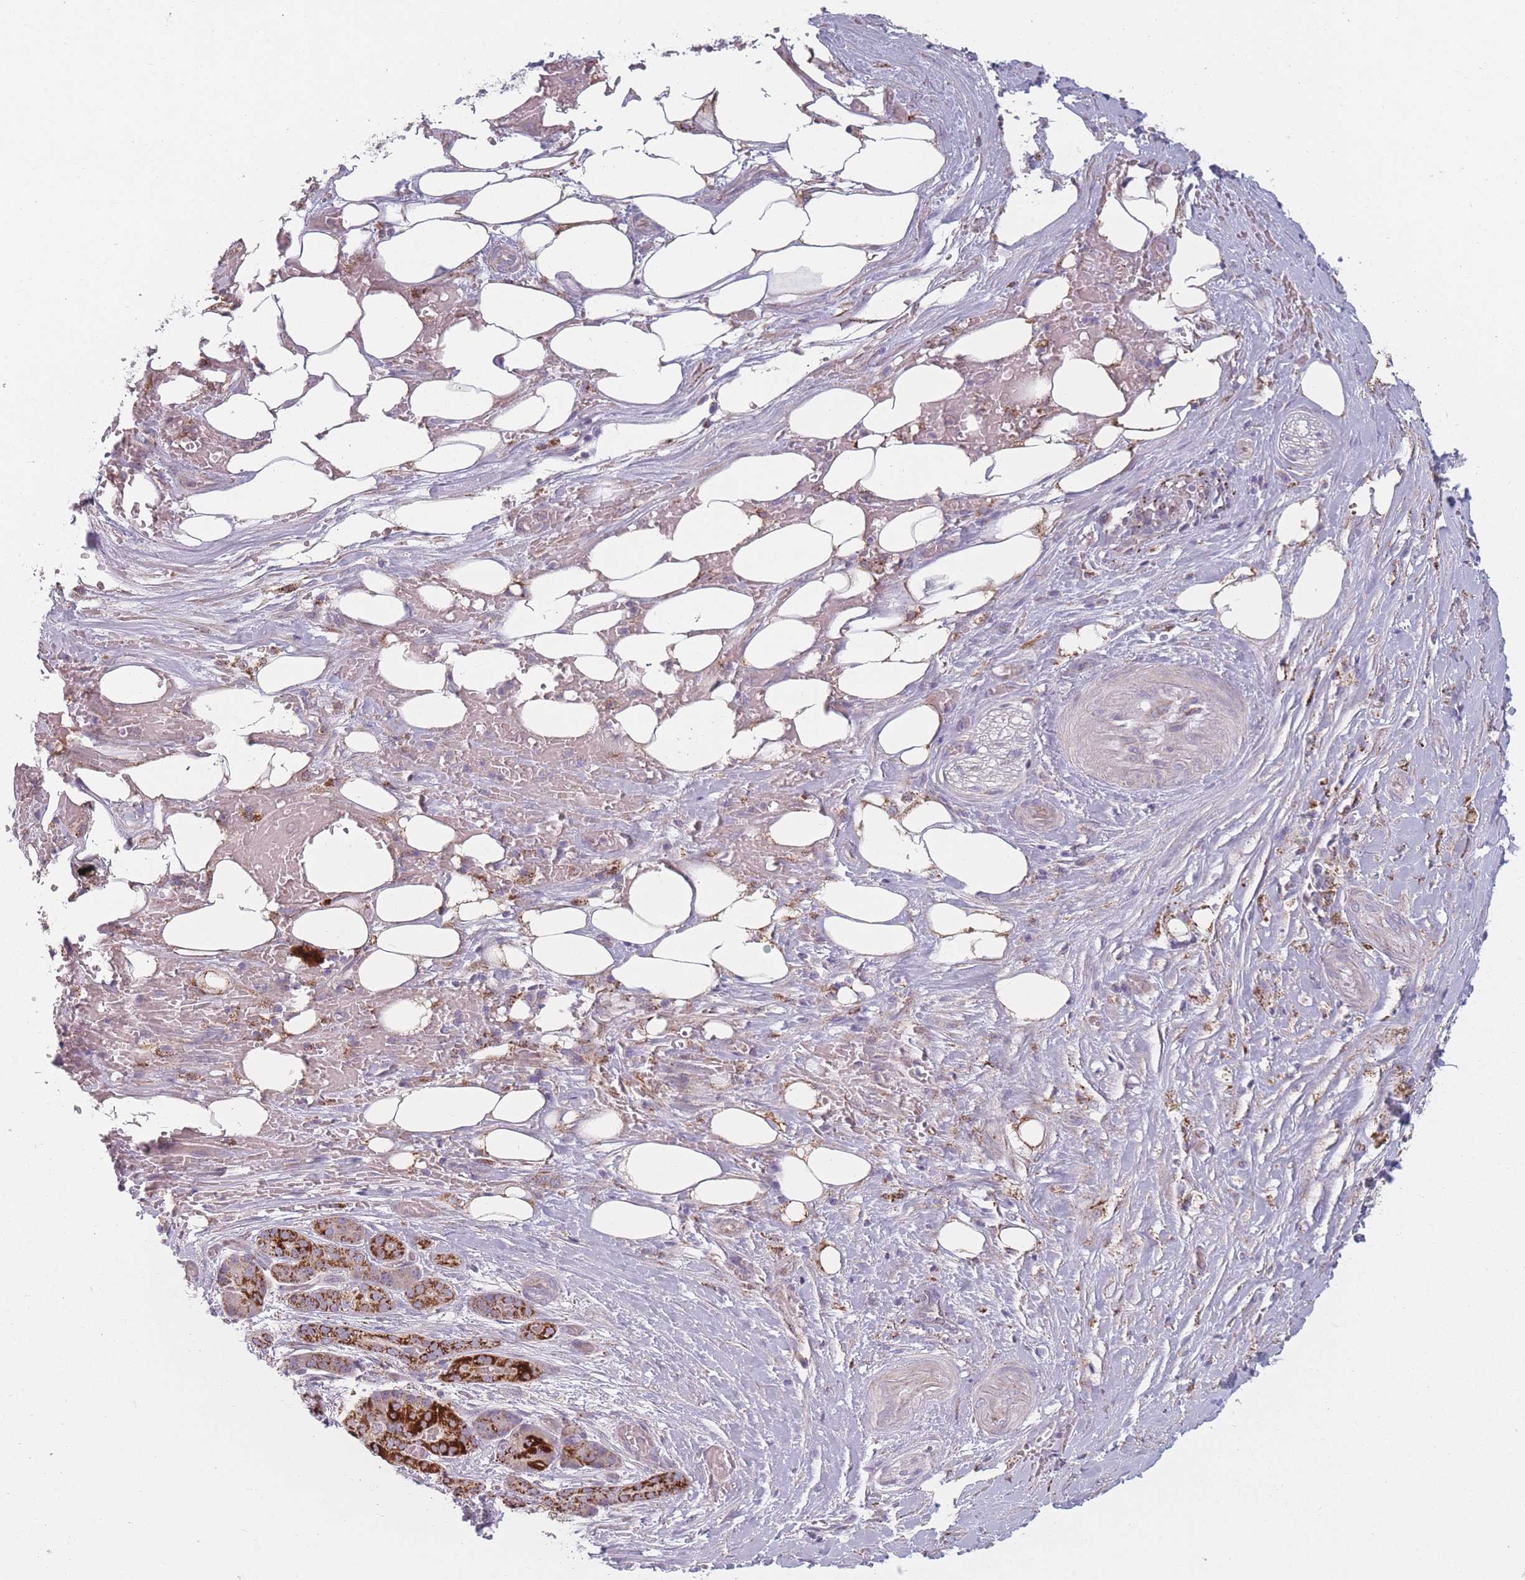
{"staining": {"intensity": "strong", "quantity": "25%-75%", "location": "cytoplasmic/membranous"}, "tissue": "pancreatic cancer", "cell_type": "Tumor cells", "image_type": "cancer", "snomed": [{"axis": "morphology", "description": "Adenocarcinoma, NOS"}, {"axis": "topography", "description": "Pancreas"}], "caption": "Pancreatic cancer (adenocarcinoma) was stained to show a protein in brown. There is high levels of strong cytoplasmic/membranous expression in approximately 25%-75% of tumor cells.", "gene": "PEX11B", "patient": {"sex": "male", "age": 57}}